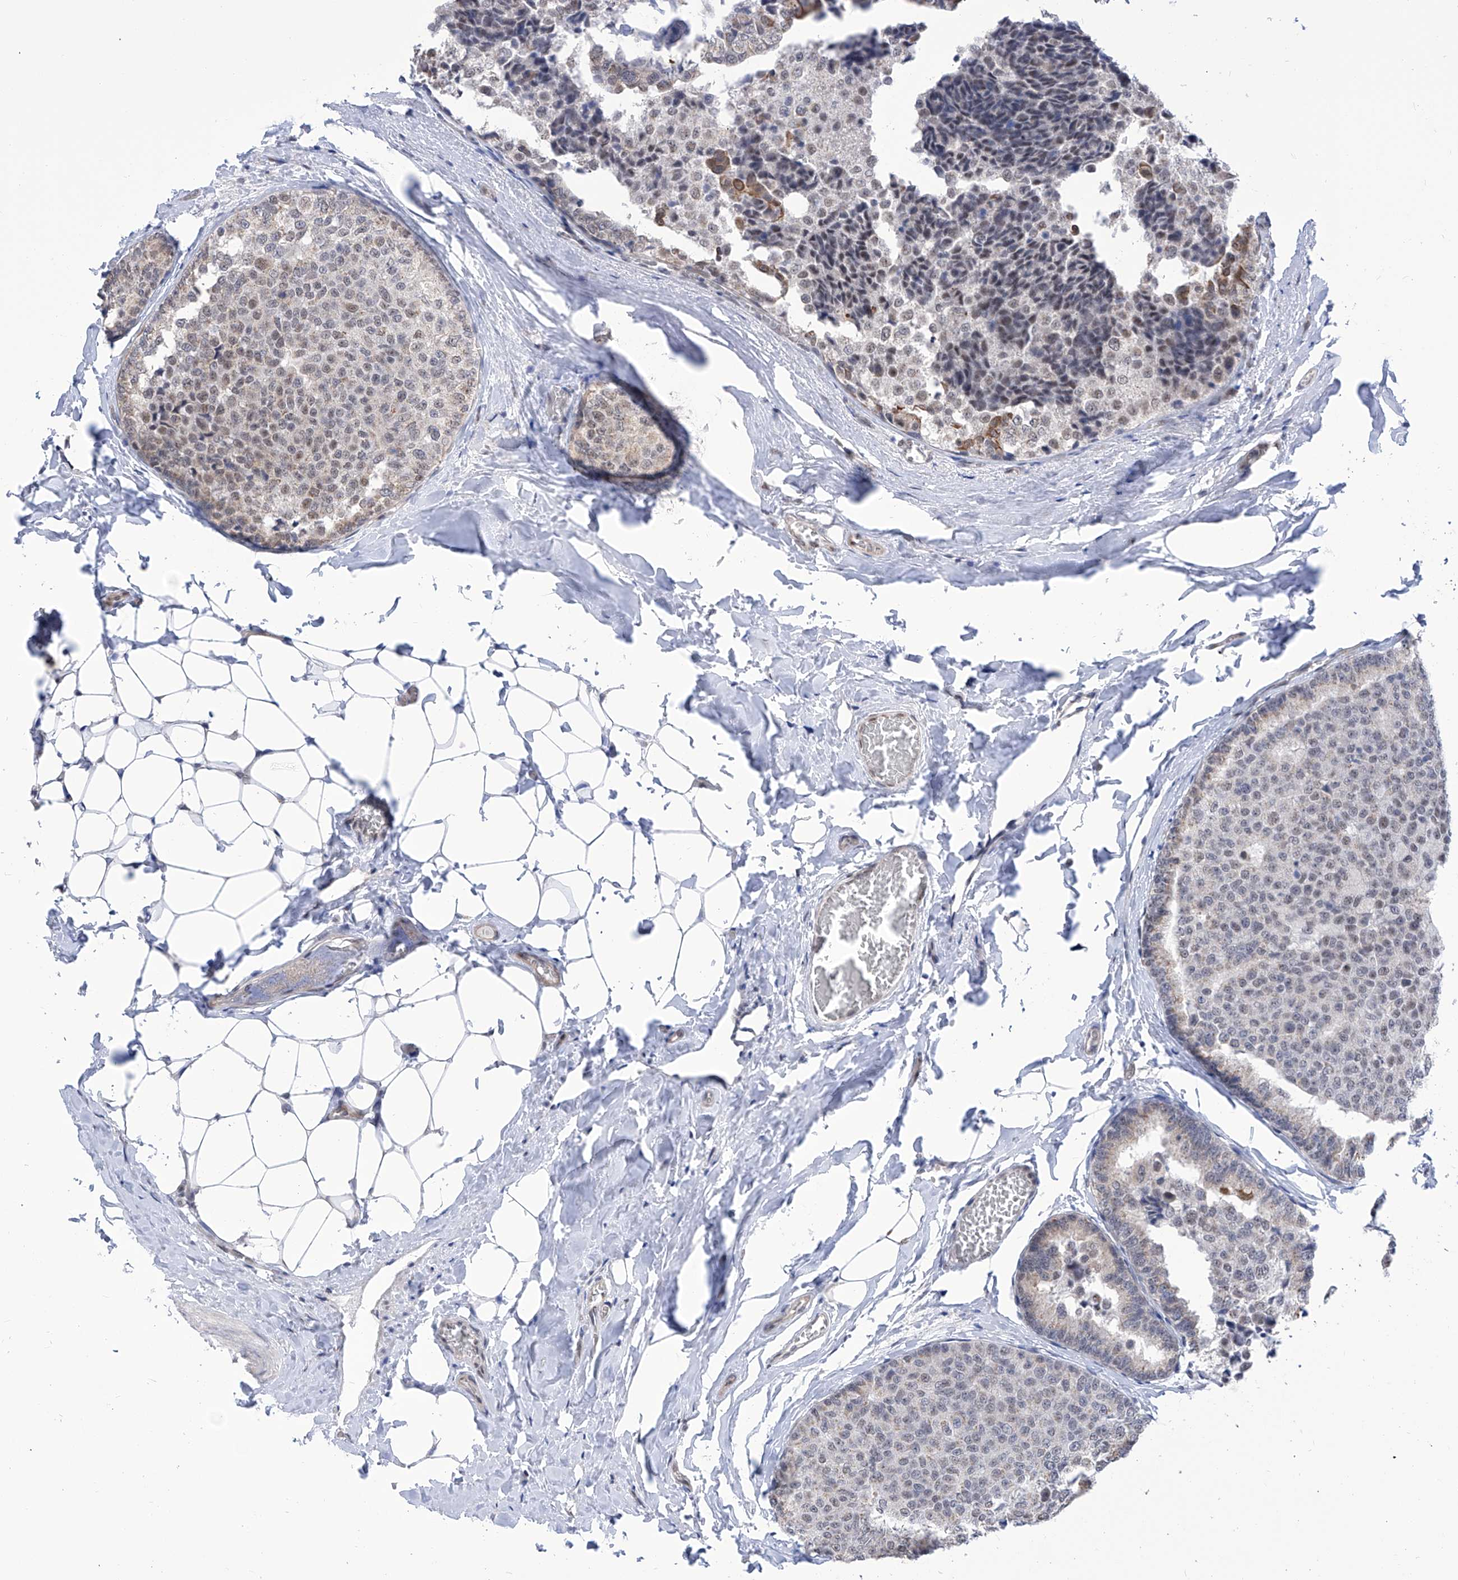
{"staining": {"intensity": "weak", "quantity": "25%-75%", "location": "nuclear"}, "tissue": "breast cancer", "cell_type": "Tumor cells", "image_type": "cancer", "snomed": [{"axis": "morphology", "description": "Normal tissue, NOS"}, {"axis": "morphology", "description": "Duct carcinoma"}, {"axis": "topography", "description": "Breast"}], "caption": "Human infiltrating ductal carcinoma (breast) stained with a brown dye demonstrates weak nuclear positive staining in about 25%-75% of tumor cells.", "gene": "SART1", "patient": {"sex": "female", "age": 43}}